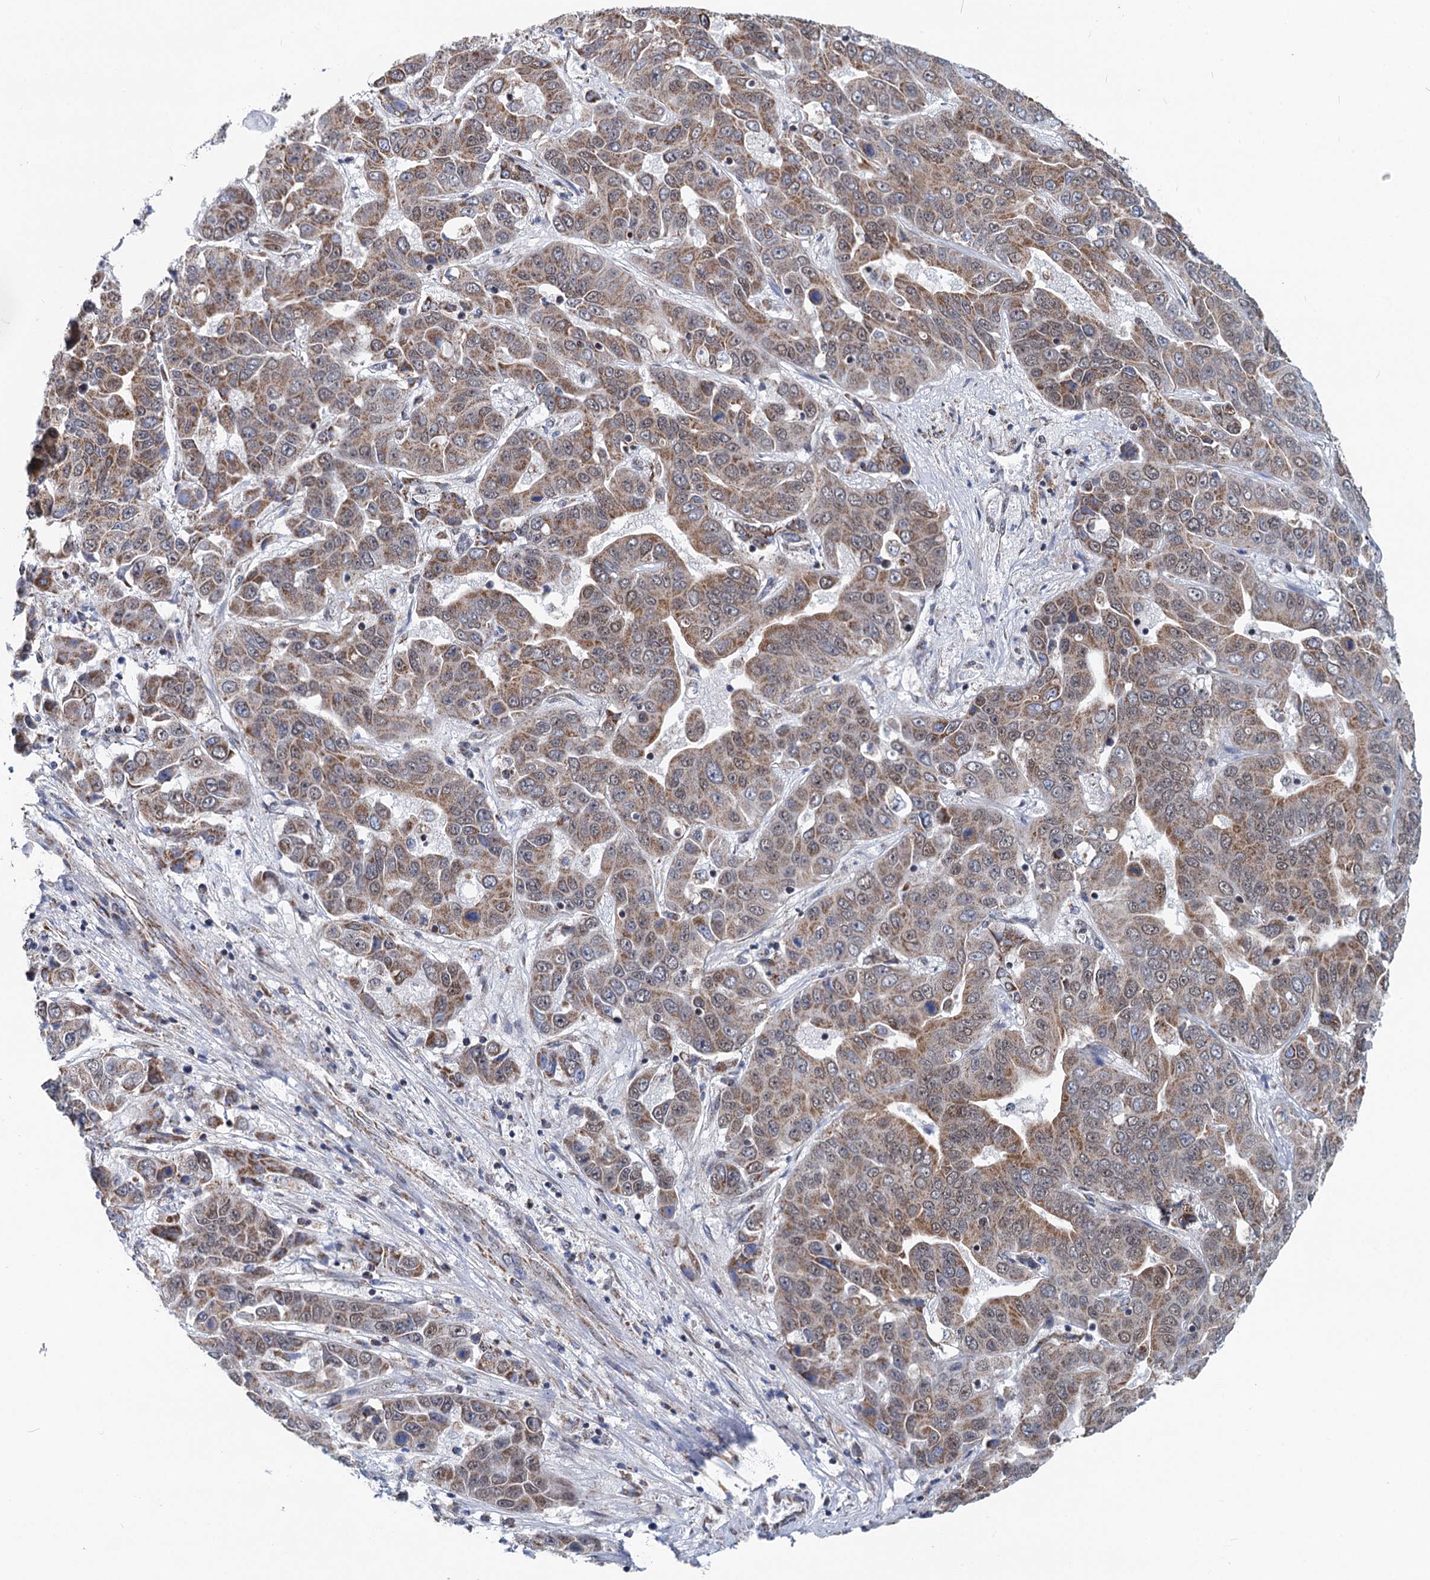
{"staining": {"intensity": "moderate", "quantity": ">75%", "location": "cytoplasmic/membranous,nuclear"}, "tissue": "liver cancer", "cell_type": "Tumor cells", "image_type": "cancer", "snomed": [{"axis": "morphology", "description": "Cholangiocarcinoma"}, {"axis": "topography", "description": "Liver"}], "caption": "An immunohistochemistry (IHC) photomicrograph of neoplastic tissue is shown. Protein staining in brown shows moderate cytoplasmic/membranous and nuclear positivity in cholangiocarcinoma (liver) within tumor cells. The protein is stained brown, and the nuclei are stained in blue (DAB (3,3'-diaminobenzidine) IHC with brightfield microscopy, high magnification).", "gene": "MORN3", "patient": {"sex": "female", "age": 52}}